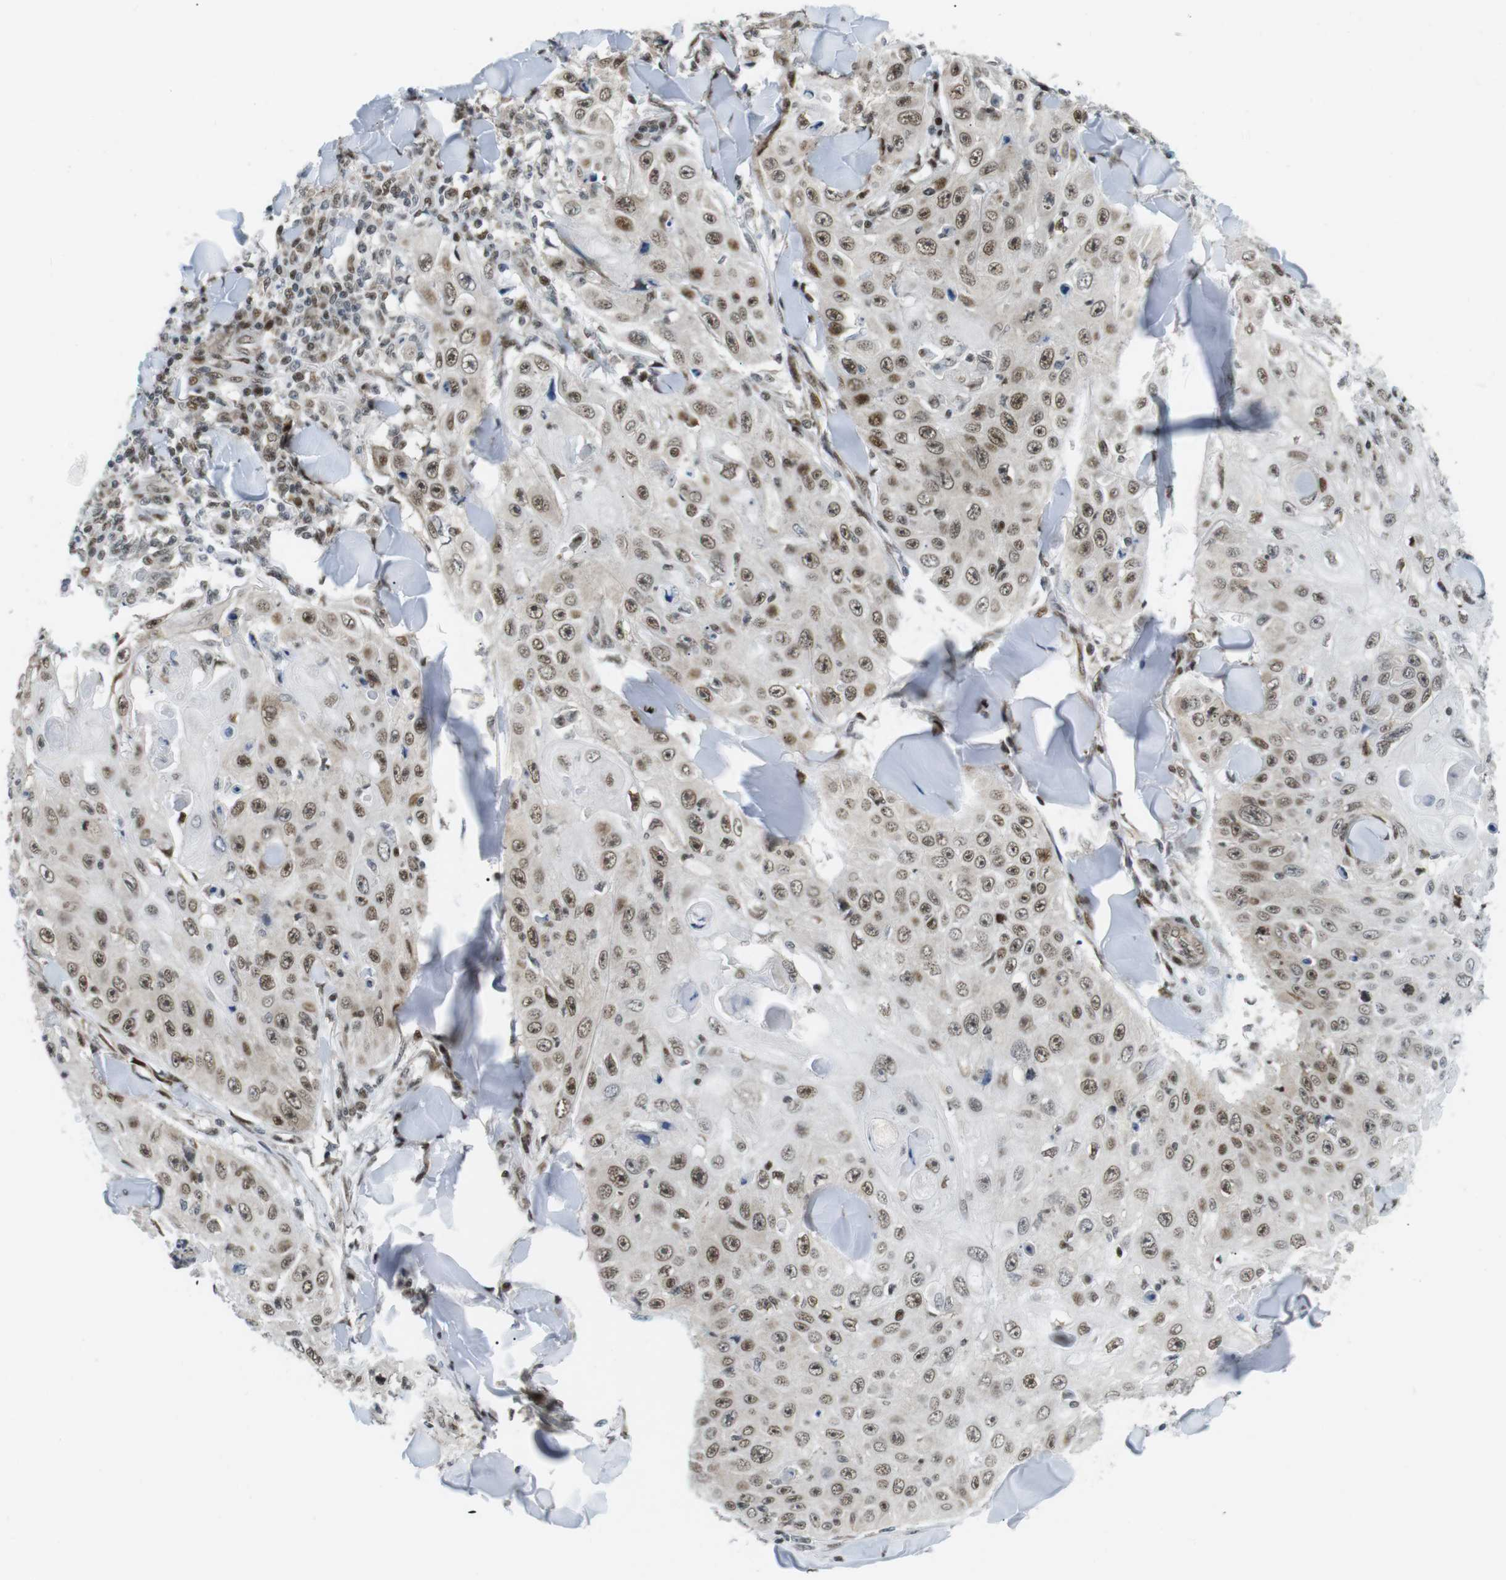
{"staining": {"intensity": "moderate", "quantity": ">75%", "location": "nuclear"}, "tissue": "skin cancer", "cell_type": "Tumor cells", "image_type": "cancer", "snomed": [{"axis": "morphology", "description": "Squamous cell carcinoma, NOS"}, {"axis": "topography", "description": "Skin"}], "caption": "Skin squamous cell carcinoma stained with DAB (3,3'-diaminobenzidine) immunohistochemistry demonstrates medium levels of moderate nuclear positivity in approximately >75% of tumor cells.", "gene": "CDC27", "patient": {"sex": "male", "age": 86}}